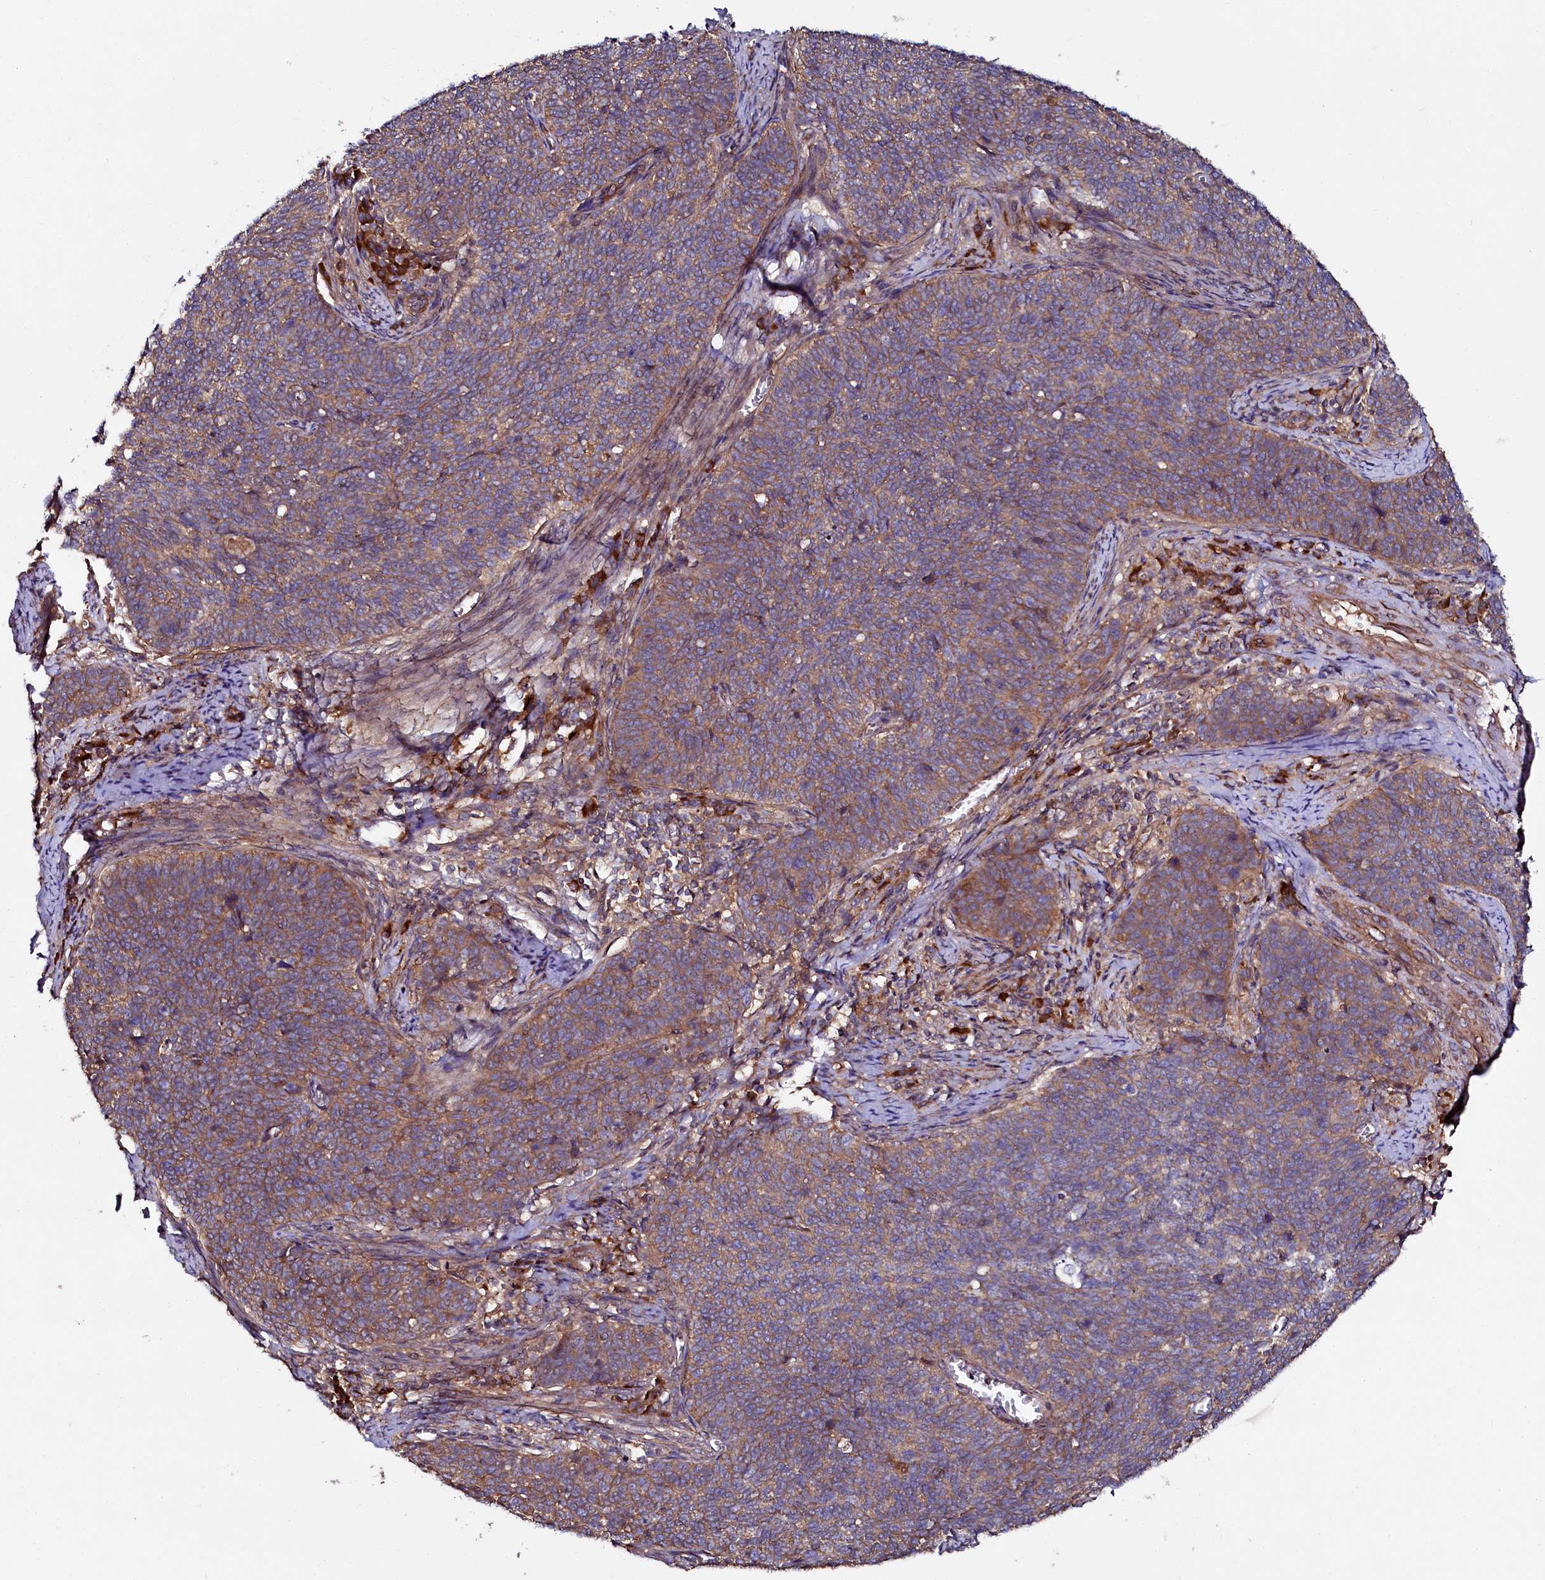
{"staining": {"intensity": "moderate", "quantity": "25%-75%", "location": "cytoplasmic/membranous"}, "tissue": "cervical cancer", "cell_type": "Tumor cells", "image_type": "cancer", "snomed": [{"axis": "morphology", "description": "Squamous cell carcinoma, NOS"}, {"axis": "topography", "description": "Cervix"}], "caption": "Cervical cancer stained for a protein demonstrates moderate cytoplasmic/membranous positivity in tumor cells.", "gene": "USPL1", "patient": {"sex": "female", "age": 39}}